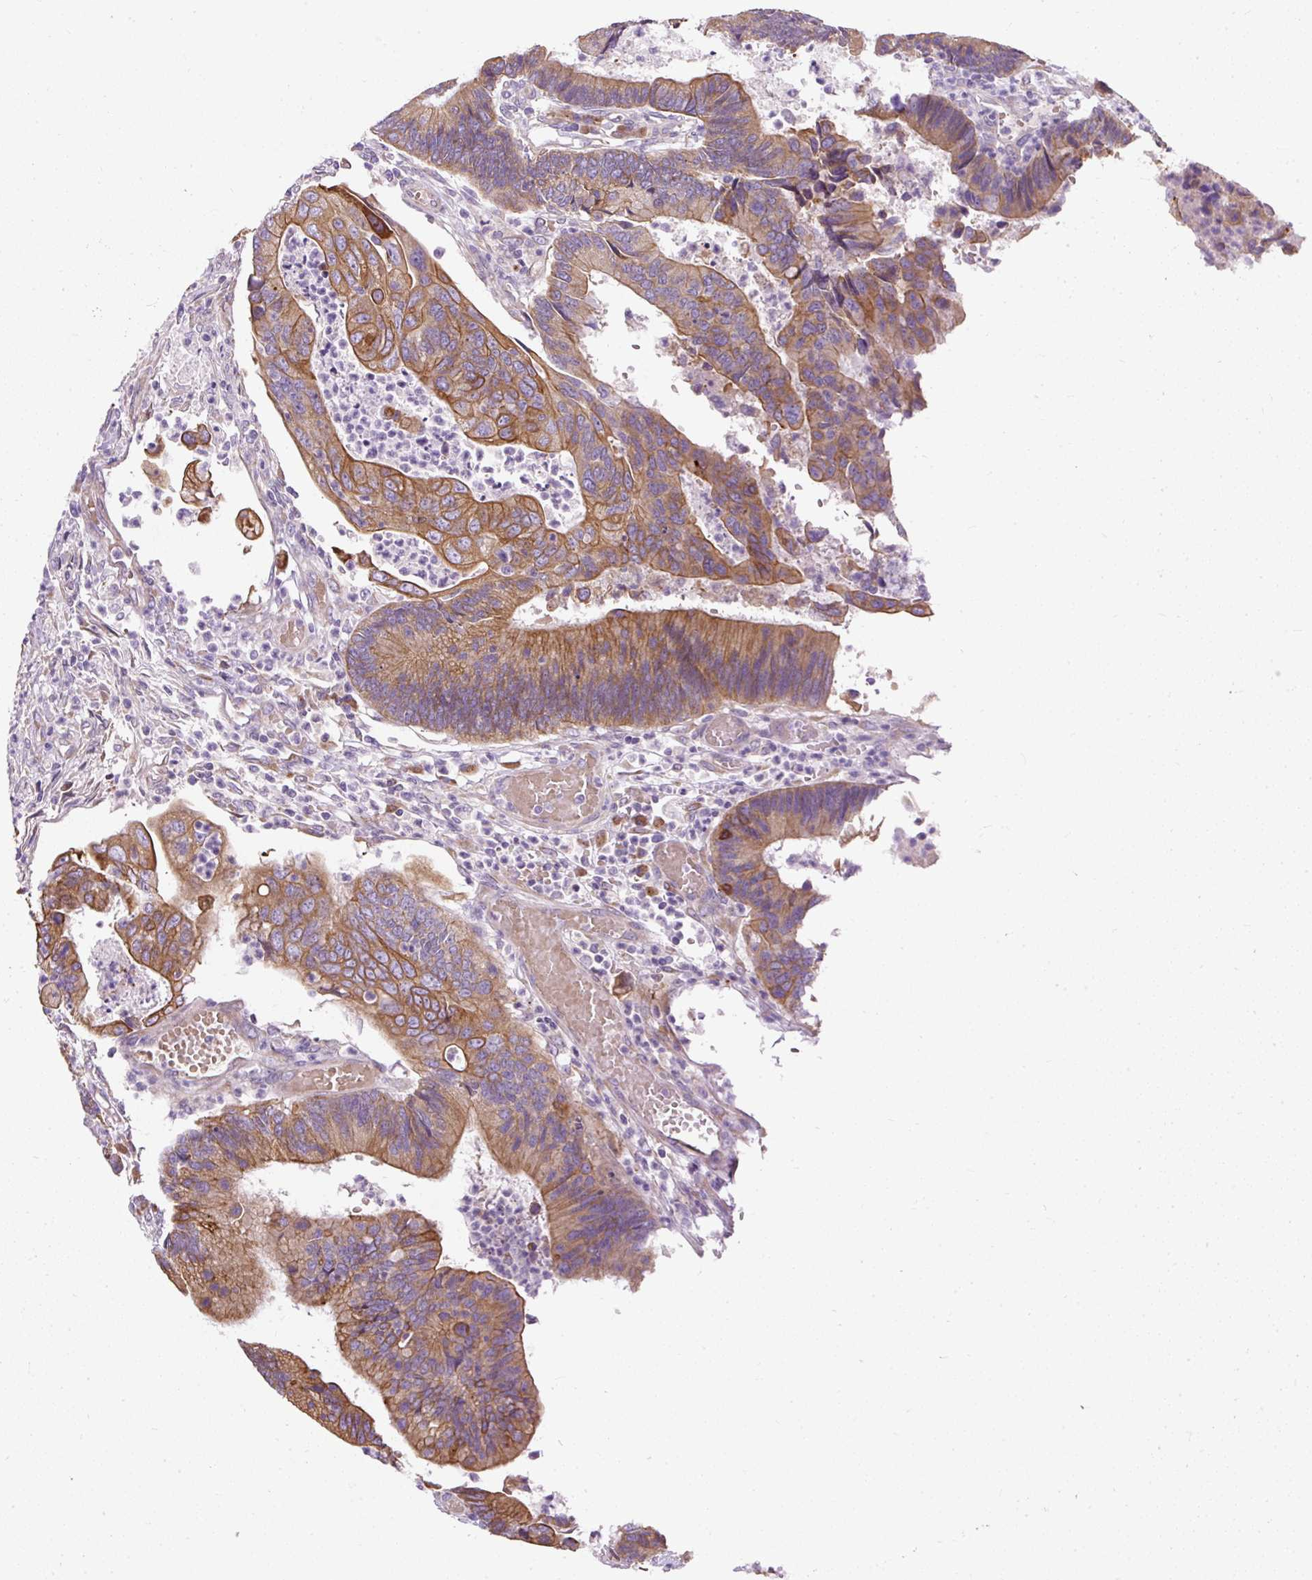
{"staining": {"intensity": "moderate", "quantity": ">75%", "location": "cytoplasmic/membranous"}, "tissue": "colorectal cancer", "cell_type": "Tumor cells", "image_type": "cancer", "snomed": [{"axis": "morphology", "description": "Adenocarcinoma, NOS"}, {"axis": "topography", "description": "Colon"}], "caption": "Immunohistochemical staining of adenocarcinoma (colorectal) shows moderate cytoplasmic/membranous protein expression in approximately >75% of tumor cells.", "gene": "FAM149A", "patient": {"sex": "female", "age": 67}}